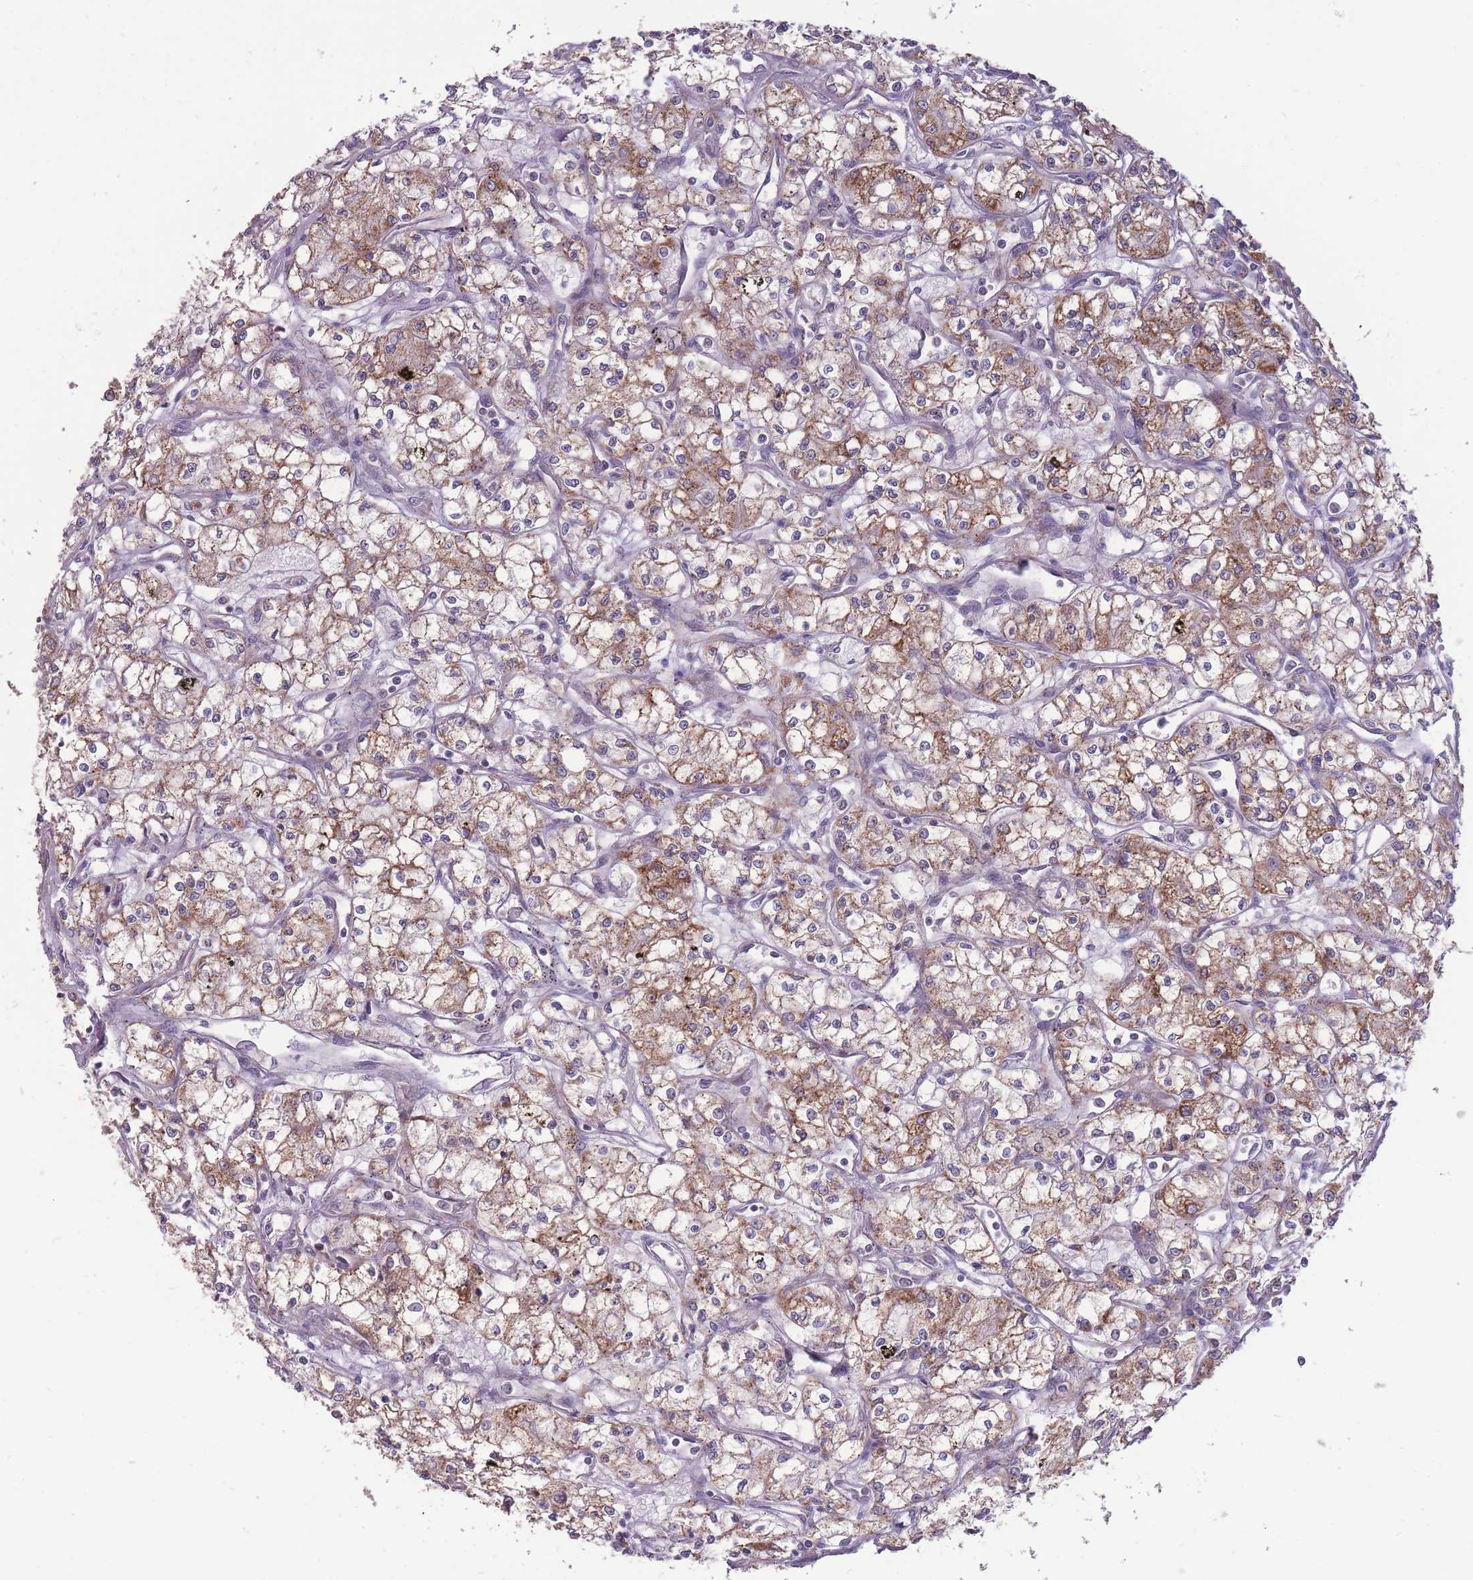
{"staining": {"intensity": "moderate", "quantity": ">75%", "location": "cytoplasmic/membranous"}, "tissue": "renal cancer", "cell_type": "Tumor cells", "image_type": "cancer", "snomed": [{"axis": "morphology", "description": "Adenocarcinoma, NOS"}, {"axis": "topography", "description": "Kidney"}], "caption": "This is a micrograph of immunohistochemistry (IHC) staining of renal cancer (adenocarcinoma), which shows moderate positivity in the cytoplasmic/membranous of tumor cells.", "gene": "MCIDAS", "patient": {"sex": "male", "age": 59}}